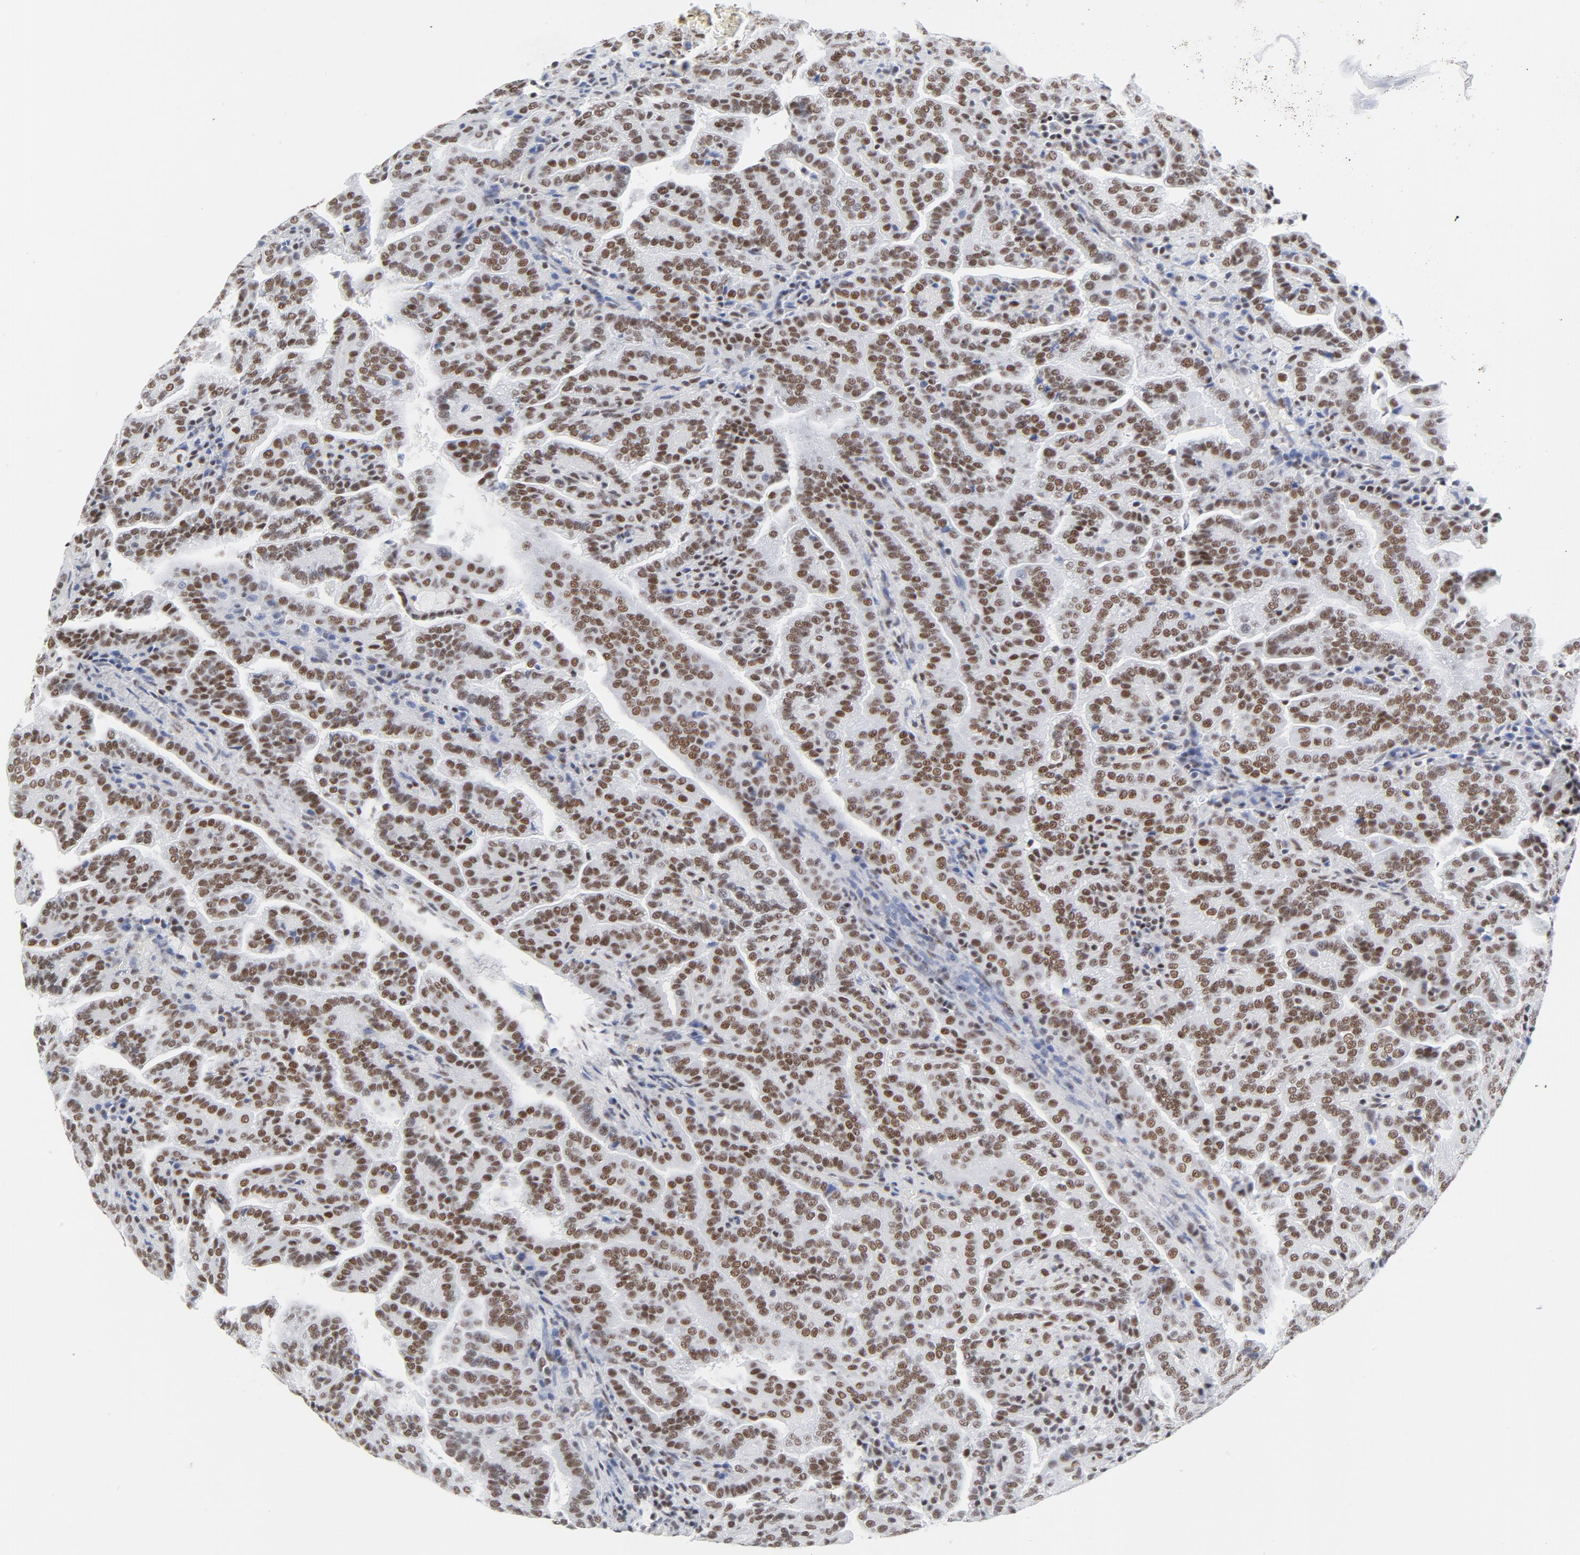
{"staining": {"intensity": "moderate", "quantity": ">75%", "location": "nuclear"}, "tissue": "renal cancer", "cell_type": "Tumor cells", "image_type": "cancer", "snomed": [{"axis": "morphology", "description": "Adenocarcinoma, NOS"}, {"axis": "topography", "description": "Kidney"}], "caption": "An IHC image of tumor tissue is shown. Protein staining in brown highlights moderate nuclear positivity in renal adenocarcinoma within tumor cells.", "gene": "ATF2", "patient": {"sex": "male", "age": 61}}